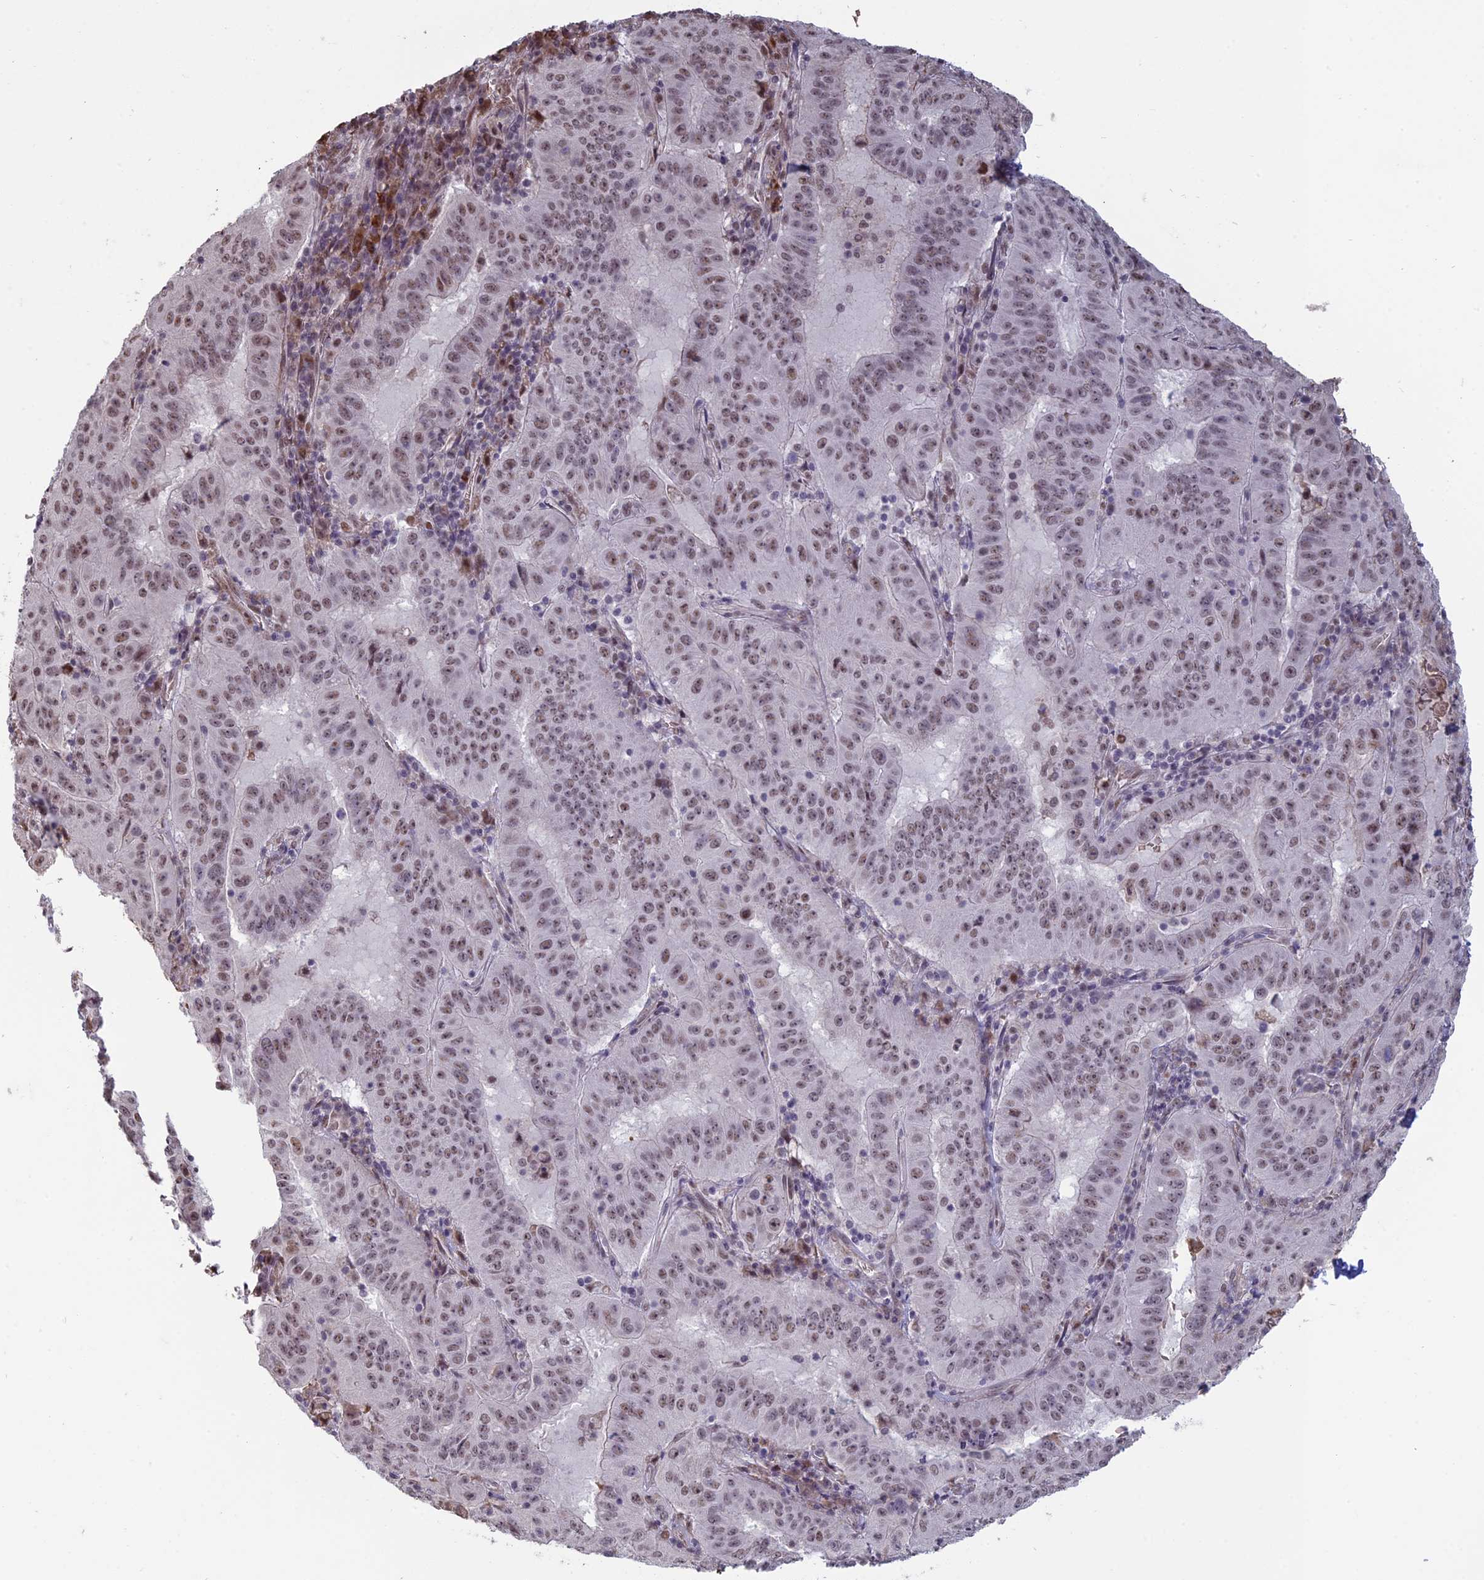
{"staining": {"intensity": "weak", "quantity": ">75%", "location": "nuclear"}, "tissue": "pancreatic cancer", "cell_type": "Tumor cells", "image_type": "cancer", "snomed": [{"axis": "morphology", "description": "Adenocarcinoma, NOS"}, {"axis": "topography", "description": "Pancreas"}], "caption": "Immunohistochemistry (IHC) micrograph of neoplastic tissue: human pancreatic cancer stained using immunohistochemistry (IHC) shows low levels of weak protein expression localized specifically in the nuclear of tumor cells, appearing as a nuclear brown color.", "gene": "MFAP1", "patient": {"sex": "male", "age": 63}}